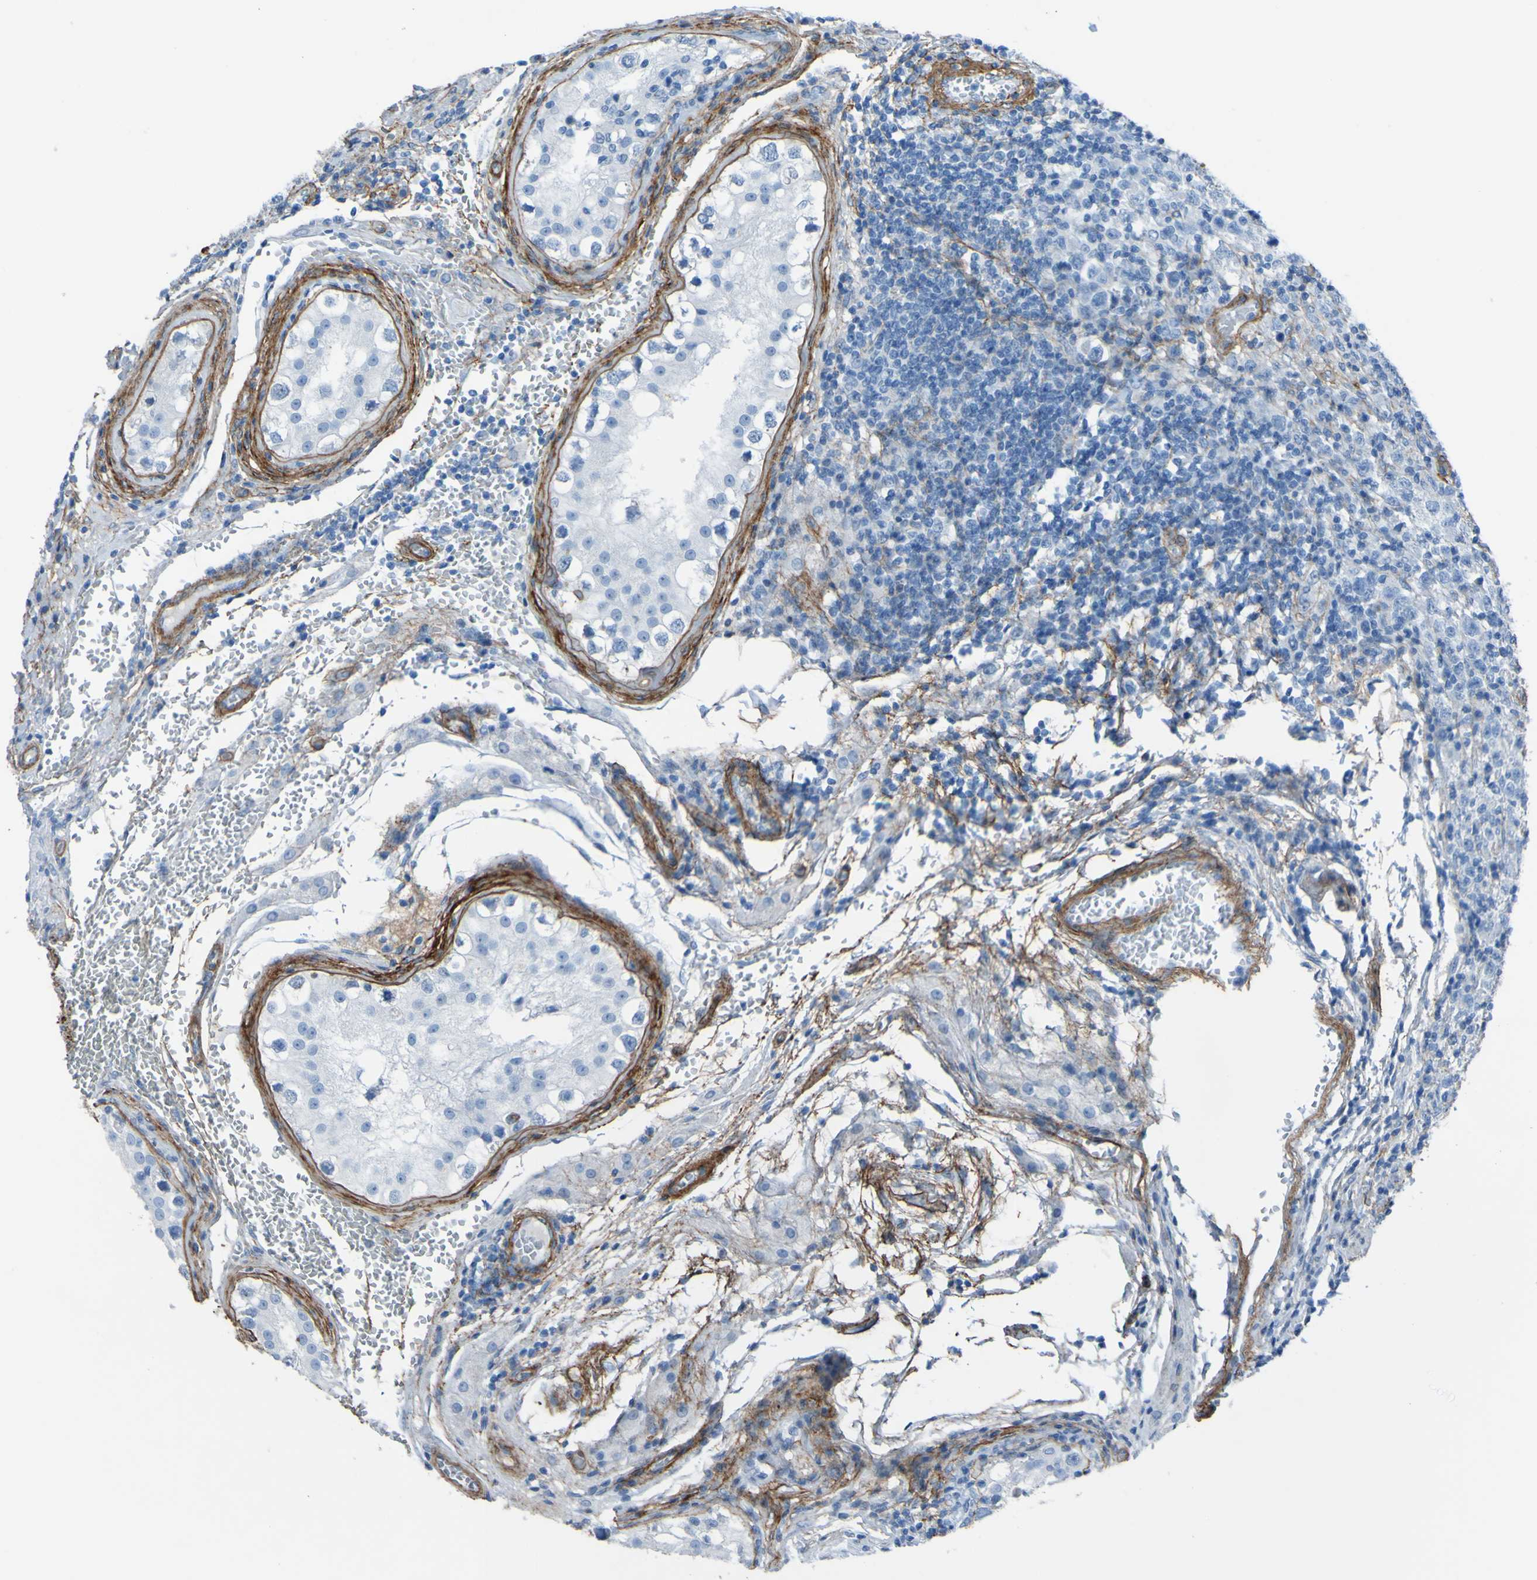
{"staining": {"intensity": "negative", "quantity": "none", "location": "none"}, "tissue": "testis cancer", "cell_type": "Tumor cells", "image_type": "cancer", "snomed": [{"axis": "morphology", "description": "Carcinoma, Embryonal, NOS"}, {"axis": "topography", "description": "Testis"}], "caption": "IHC photomicrograph of neoplastic tissue: embryonal carcinoma (testis) stained with DAB (3,3'-diaminobenzidine) displays no significant protein expression in tumor cells. The staining is performed using DAB (3,3'-diaminobenzidine) brown chromogen with nuclei counter-stained in using hematoxylin.", "gene": "COL4A2", "patient": {"sex": "male", "age": 21}}